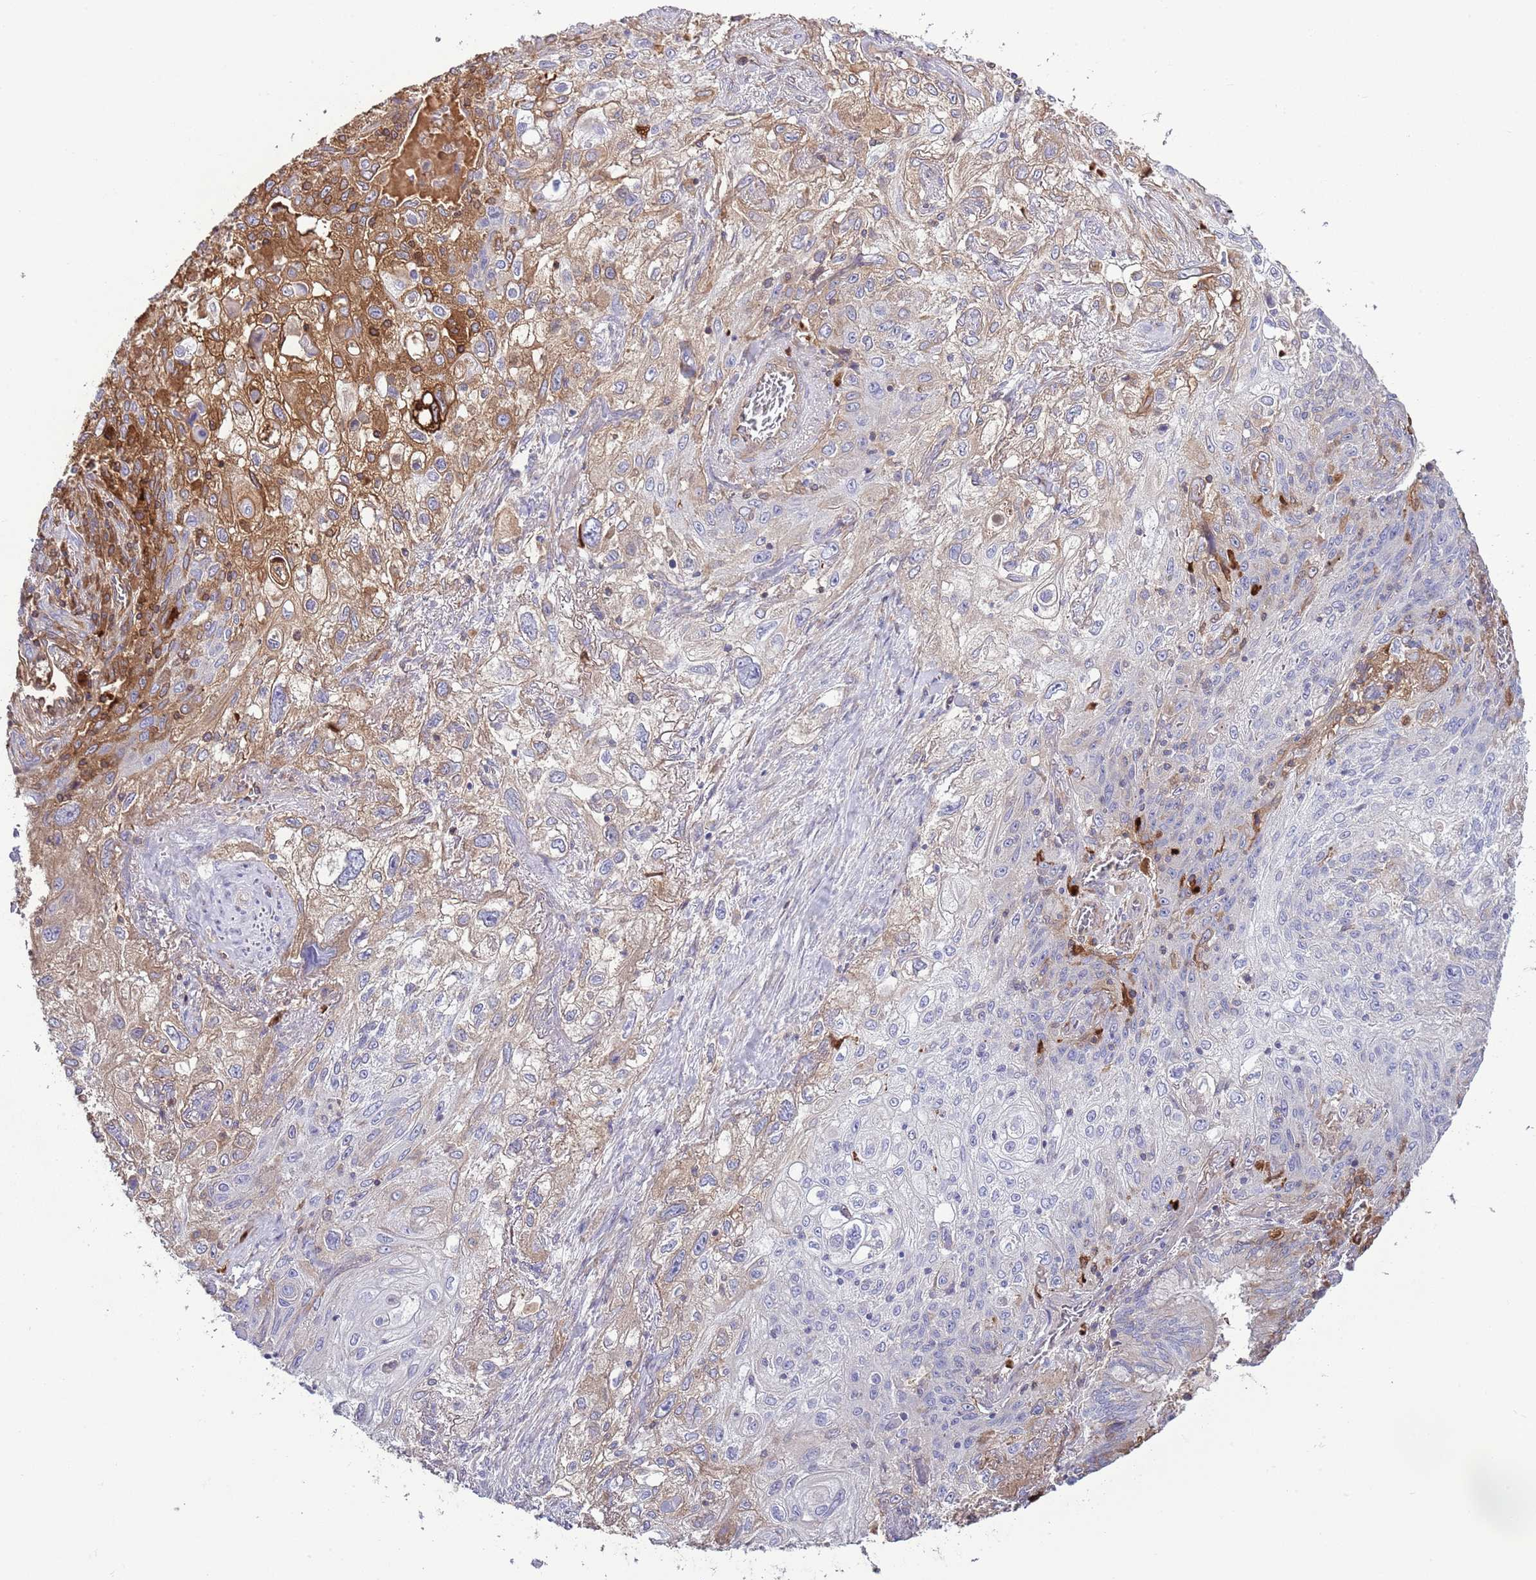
{"staining": {"intensity": "moderate", "quantity": "<25%", "location": "cytoplasmic/membranous"}, "tissue": "lung cancer", "cell_type": "Tumor cells", "image_type": "cancer", "snomed": [{"axis": "morphology", "description": "Squamous cell carcinoma, NOS"}, {"axis": "topography", "description": "Lung"}], "caption": "Lung cancer stained with DAB (3,3'-diaminobenzidine) immunohistochemistry (IHC) displays low levels of moderate cytoplasmic/membranous positivity in about <25% of tumor cells.", "gene": "ABHD17C", "patient": {"sex": "female", "age": 69}}